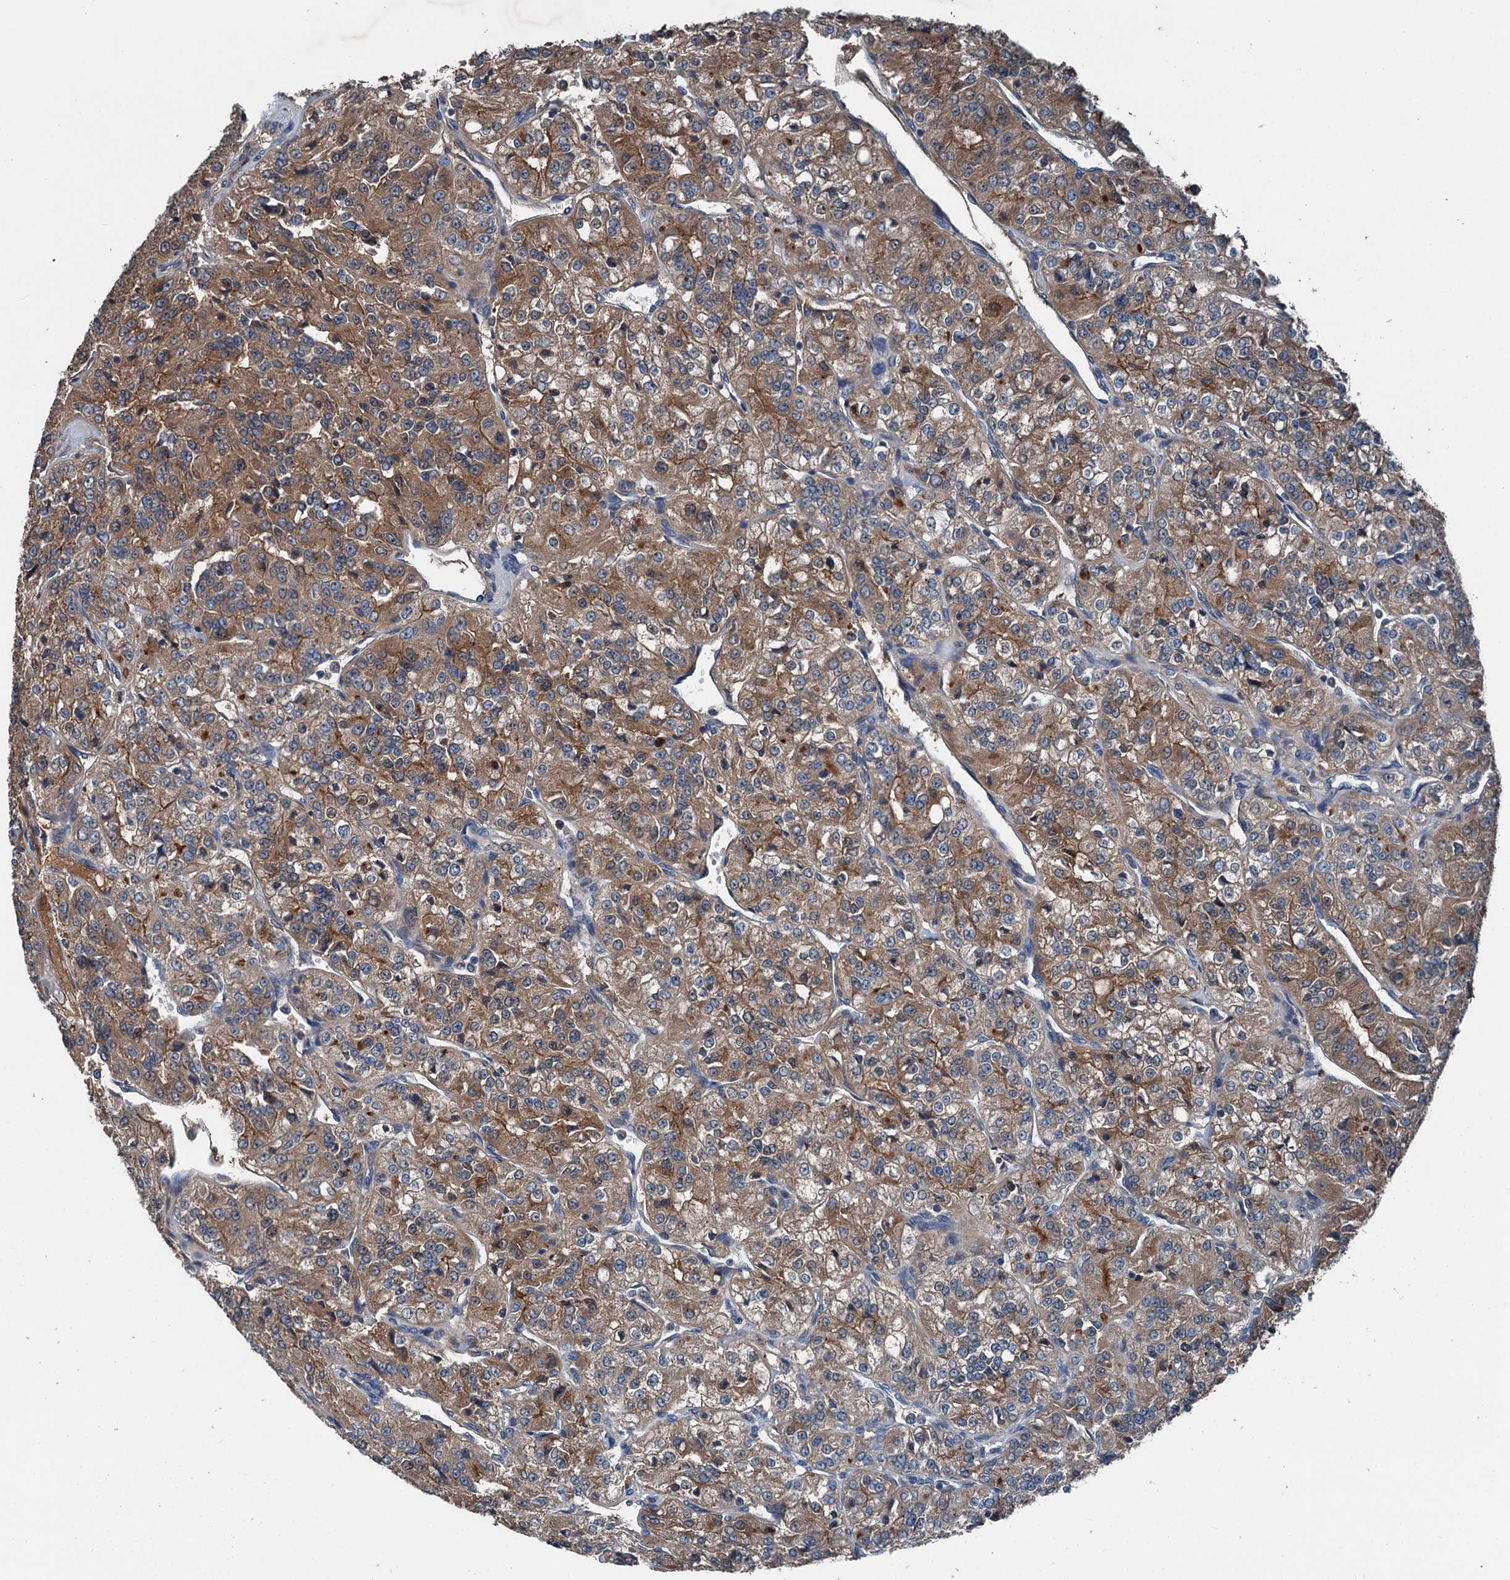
{"staining": {"intensity": "moderate", "quantity": ">75%", "location": "cytoplasmic/membranous"}, "tissue": "renal cancer", "cell_type": "Tumor cells", "image_type": "cancer", "snomed": [{"axis": "morphology", "description": "Adenocarcinoma, NOS"}, {"axis": "topography", "description": "Kidney"}], "caption": "DAB (3,3'-diaminobenzidine) immunohistochemical staining of adenocarcinoma (renal) exhibits moderate cytoplasmic/membranous protein staining in approximately >75% of tumor cells.", "gene": "PDSS1", "patient": {"sex": "female", "age": 63}}